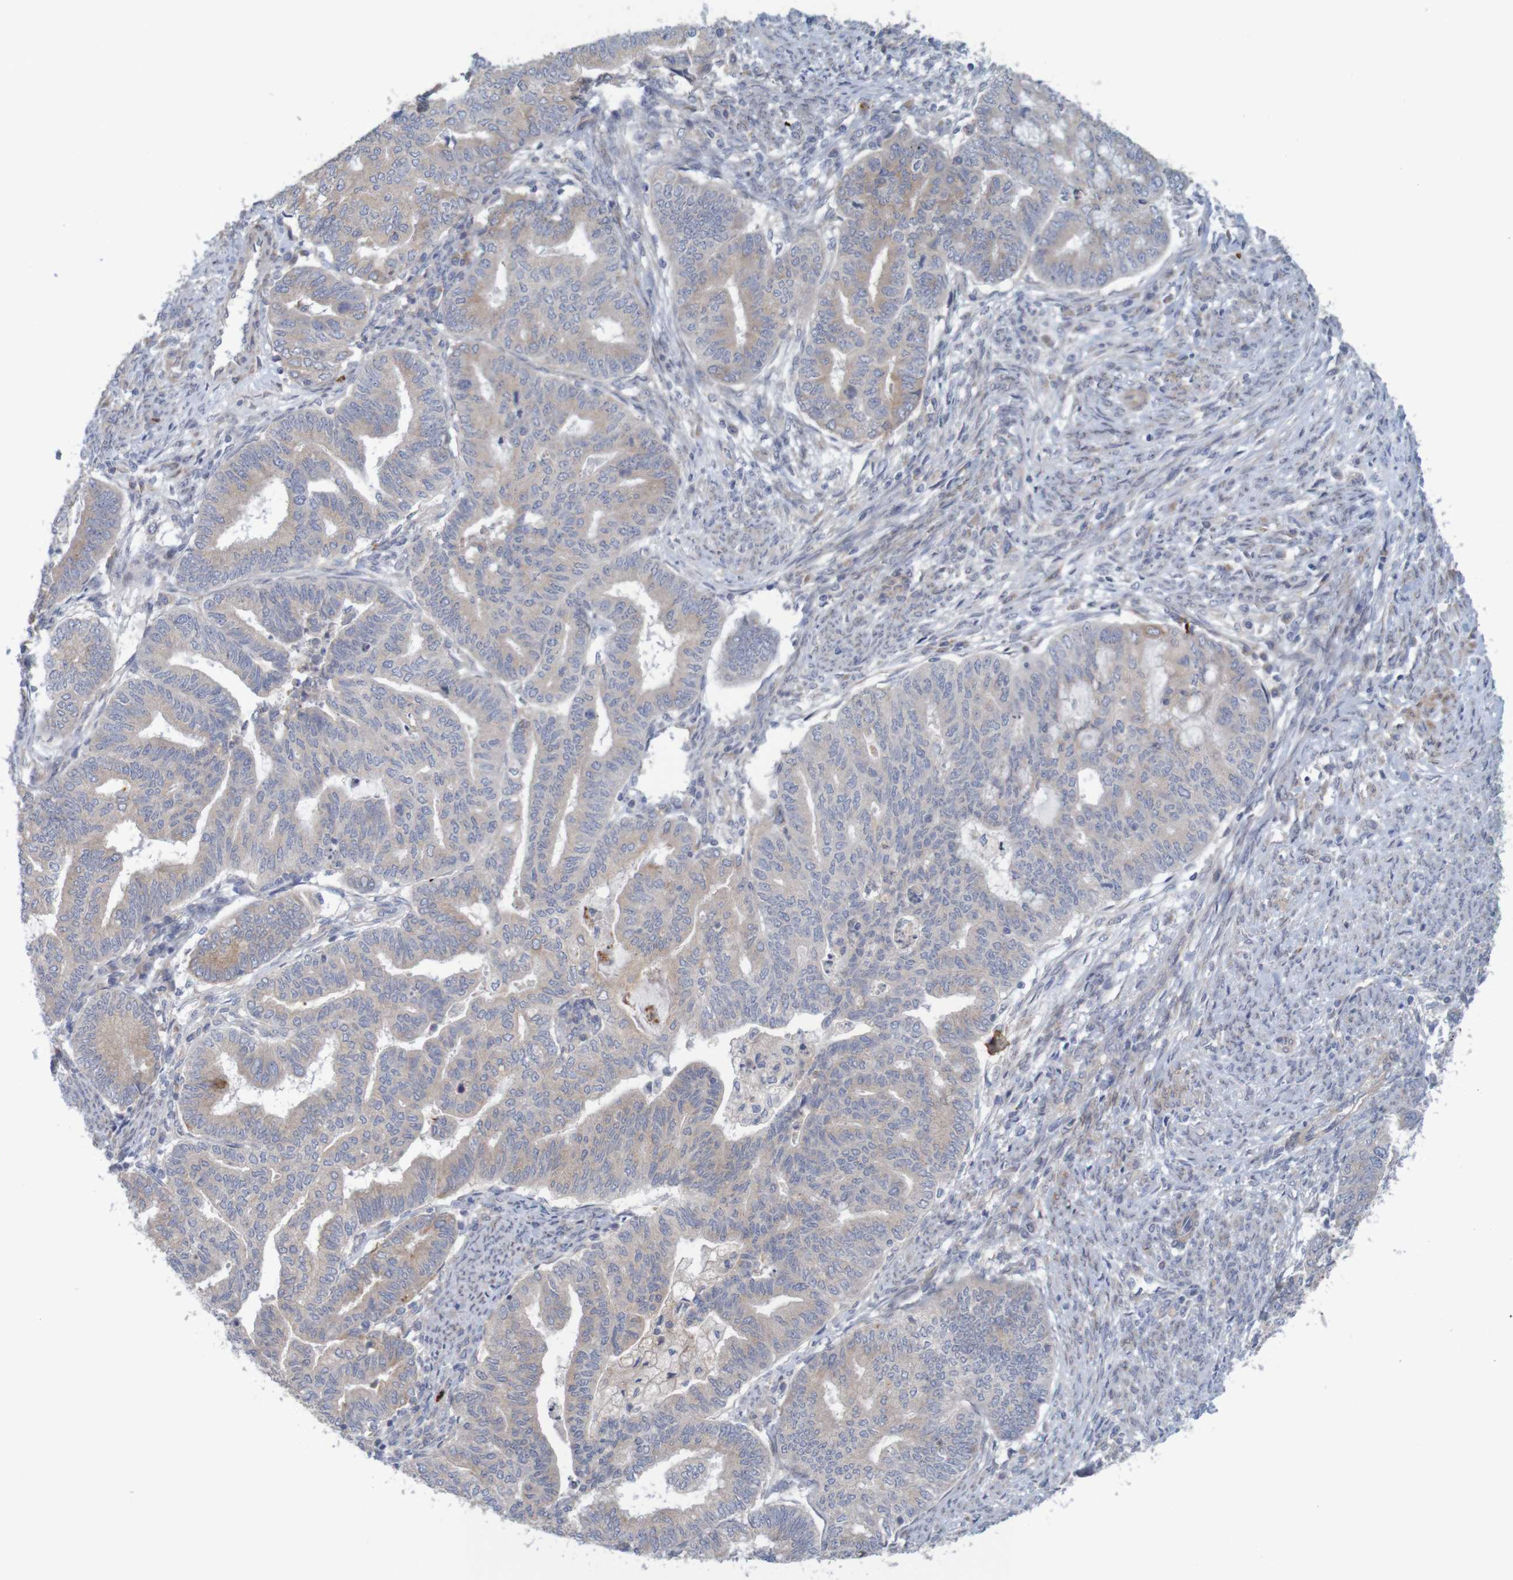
{"staining": {"intensity": "weak", "quantity": ">75%", "location": "cytoplasmic/membranous"}, "tissue": "endometrial cancer", "cell_type": "Tumor cells", "image_type": "cancer", "snomed": [{"axis": "morphology", "description": "Adenocarcinoma, NOS"}, {"axis": "topography", "description": "Endometrium"}], "caption": "Endometrial adenocarcinoma stained with a protein marker demonstrates weak staining in tumor cells.", "gene": "KRT23", "patient": {"sex": "female", "age": 79}}